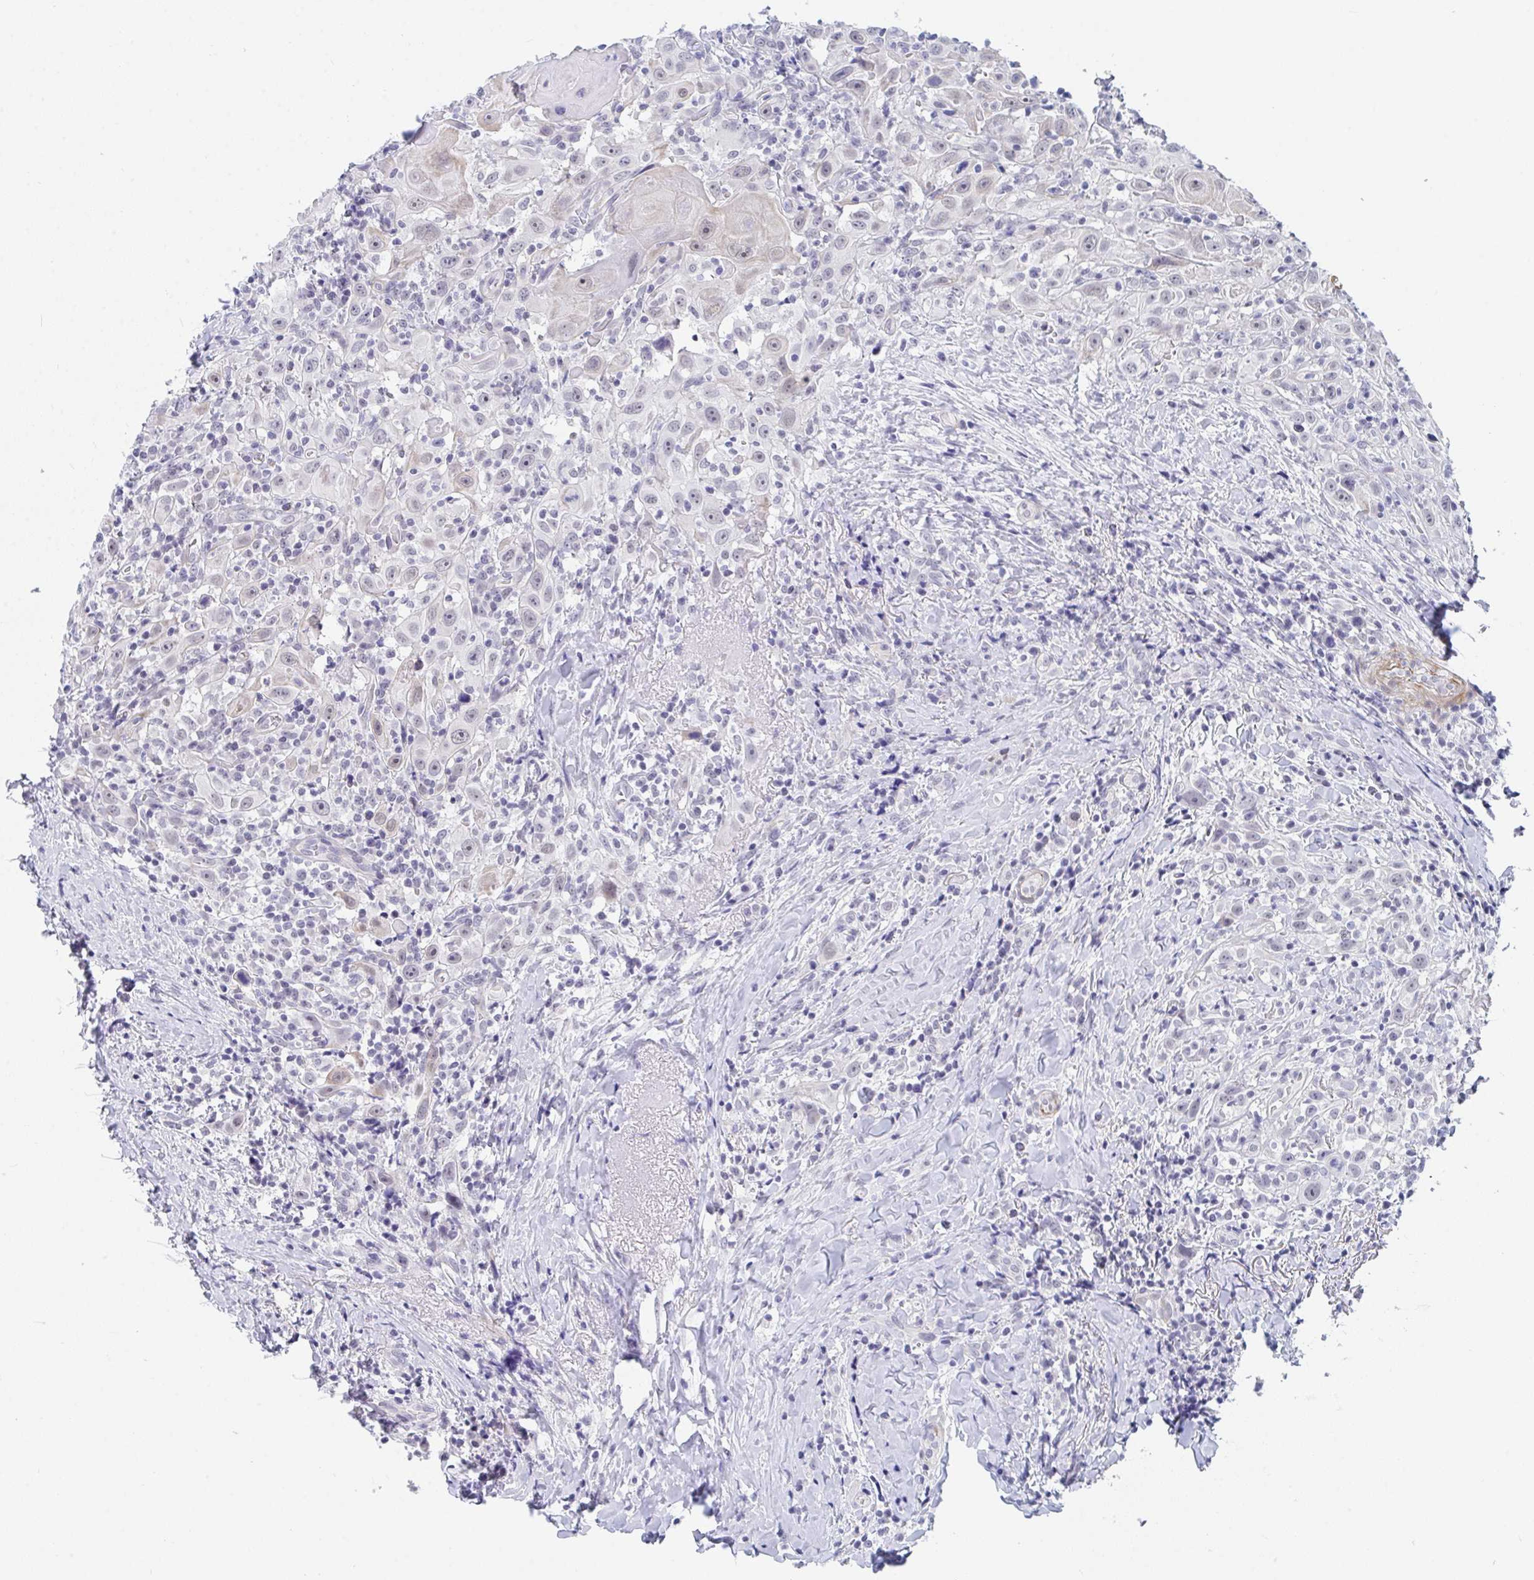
{"staining": {"intensity": "negative", "quantity": "none", "location": "none"}, "tissue": "head and neck cancer", "cell_type": "Tumor cells", "image_type": "cancer", "snomed": [{"axis": "morphology", "description": "Squamous cell carcinoma, NOS"}, {"axis": "topography", "description": "Head-Neck"}], "caption": "The image shows no significant expression in tumor cells of head and neck cancer (squamous cell carcinoma).", "gene": "DAOA", "patient": {"sex": "female", "age": 95}}